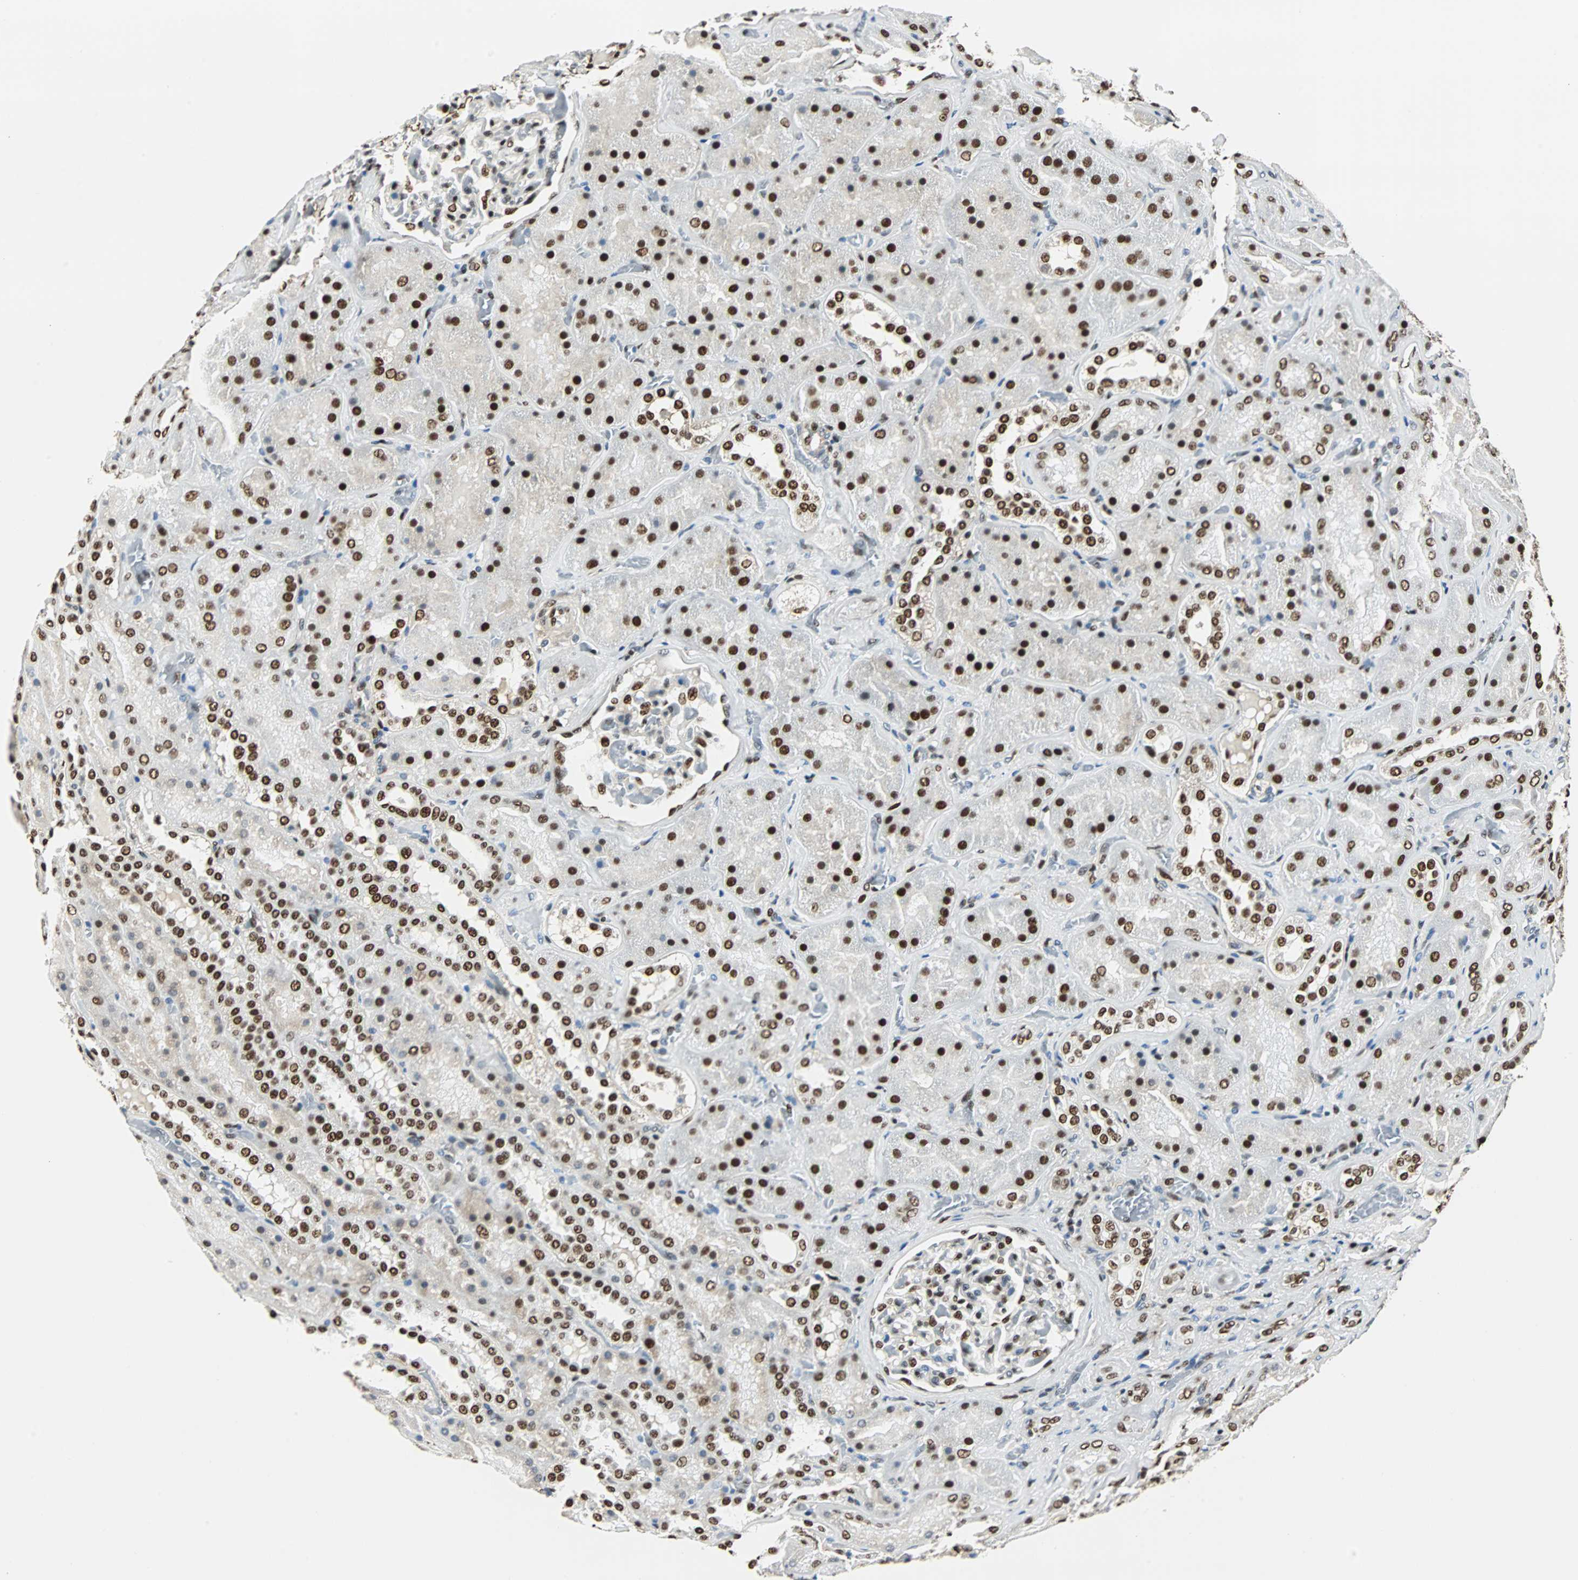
{"staining": {"intensity": "strong", "quantity": ">75%", "location": "nuclear"}, "tissue": "kidney", "cell_type": "Cells in glomeruli", "image_type": "normal", "snomed": [{"axis": "morphology", "description": "Normal tissue, NOS"}, {"axis": "topography", "description": "Kidney"}], "caption": "Protein expression analysis of unremarkable human kidney reveals strong nuclear positivity in approximately >75% of cells in glomeruli.", "gene": "XRCC4", "patient": {"sex": "male", "age": 28}}